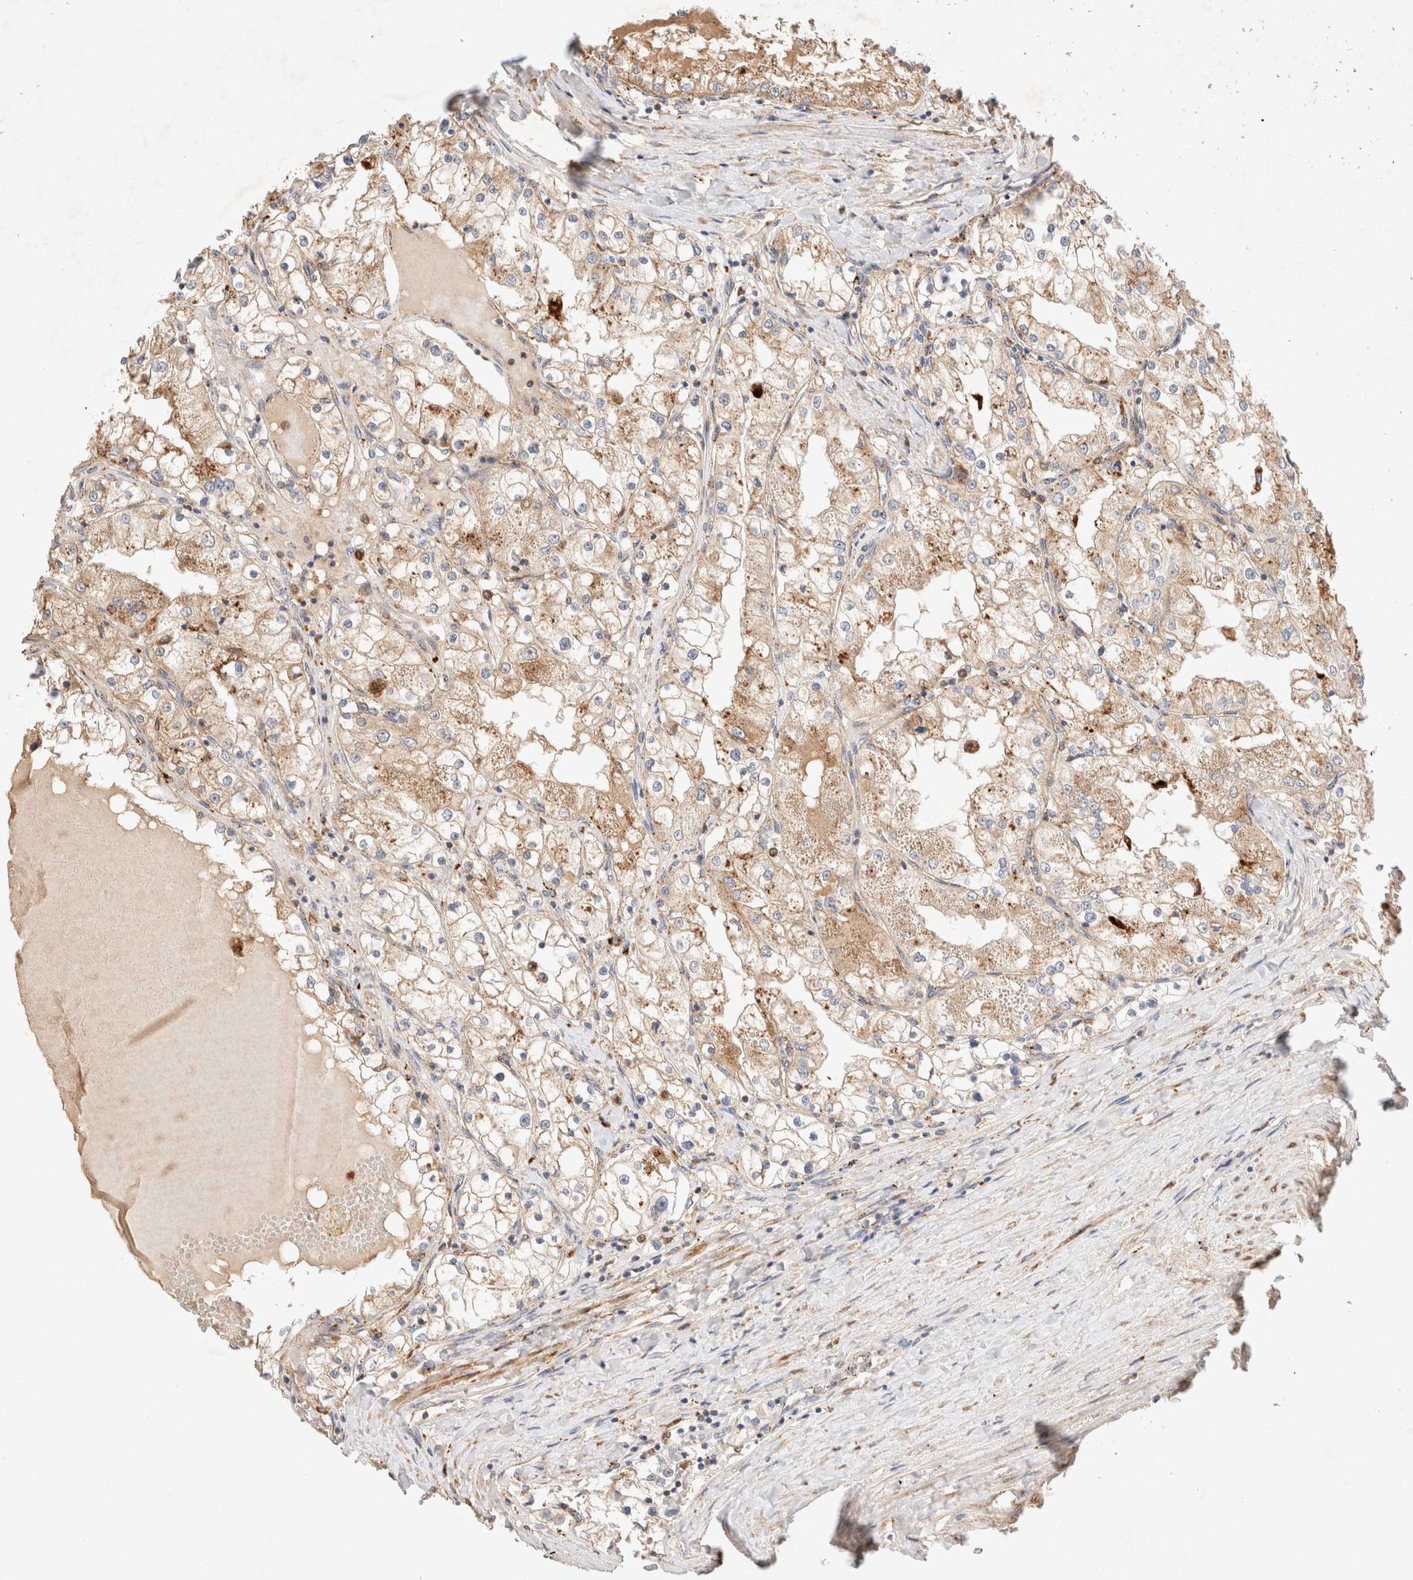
{"staining": {"intensity": "weak", "quantity": ">75%", "location": "cytoplasmic/membranous"}, "tissue": "renal cancer", "cell_type": "Tumor cells", "image_type": "cancer", "snomed": [{"axis": "morphology", "description": "Adenocarcinoma, NOS"}, {"axis": "topography", "description": "Kidney"}], "caption": "Renal cancer stained with a protein marker demonstrates weak staining in tumor cells.", "gene": "RABEPK", "patient": {"sex": "male", "age": 68}}